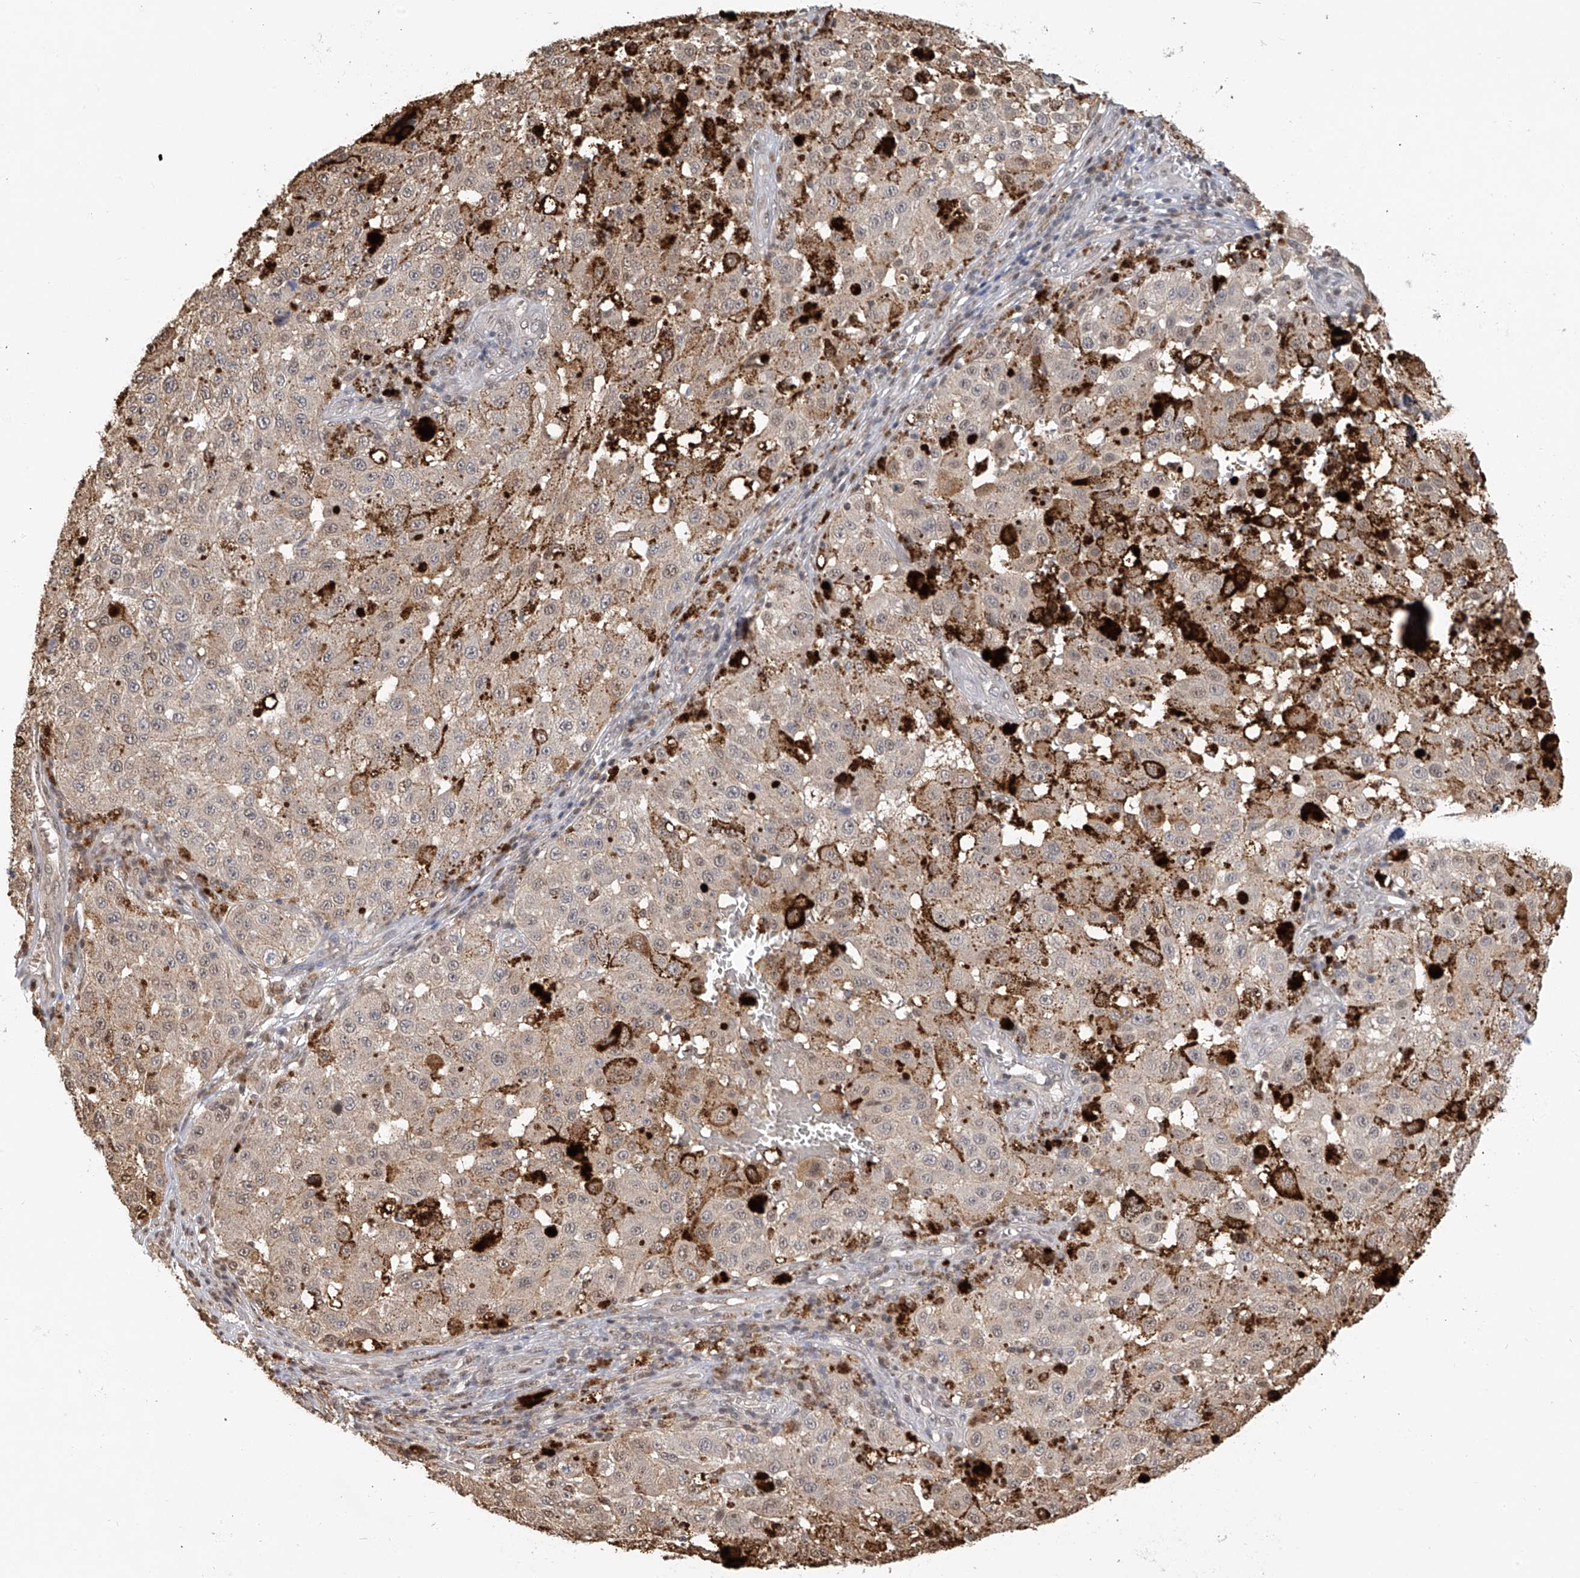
{"staining": {"intensity": "negative", "quantity": "none", "location": "none"}, "tissue": "melanoma", "cell_type": "Tumor cells", "image_type": "cancer", "snomed": [{"axis": "morphology", "description": "Malignant melanoma, NOS"}, {"axis": "topography", "description": "Skin"}], "caption": "Malignant melanoma stained for a protein using immunohistochemistry reveals no expression tumor cells.", "gene": "PMM1", "patient": {"sex": "female", "age": 64}}